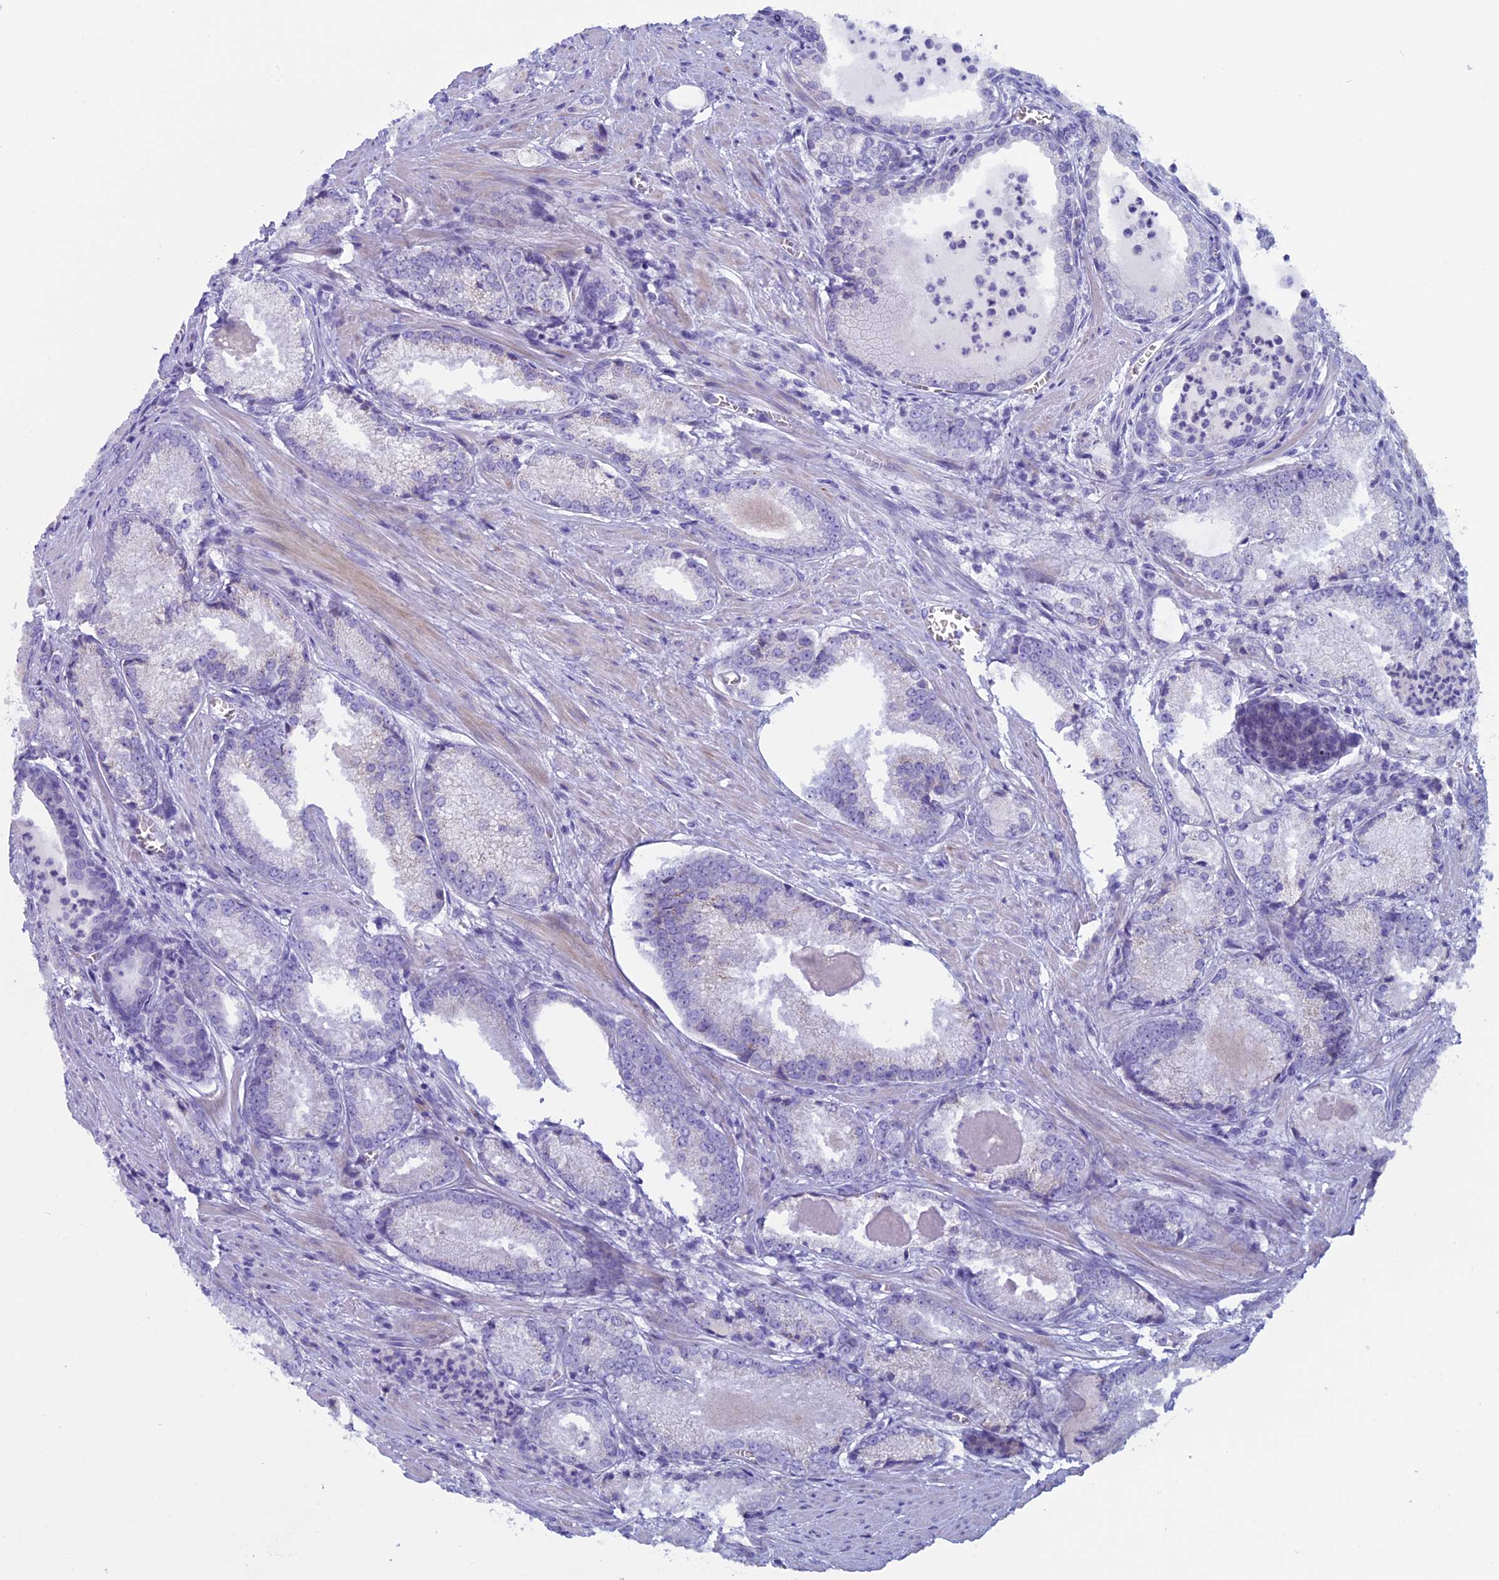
{"staining": {"intensity": "negative", "quantity": "none", "location": "none"}, "tissue": "prostate cancer", "cell_type": "Tumor cells", "image_type": "cancer", "snomed": [{"axis": "morphology", "description": "Adenocarcinoma, Low grade"}, {"axis": "topography", "description": "Prostate"}], "caption": "High magnification brightfield microscopy of prostate cancer stained with DAB (3,3'-diaminobenzidine) (brown) and counterstained with hematoxylin (blue): tumor cells show no significant positivity.", "gene": "ZNF563", "patient": {"sex": "male", "age": 54}}